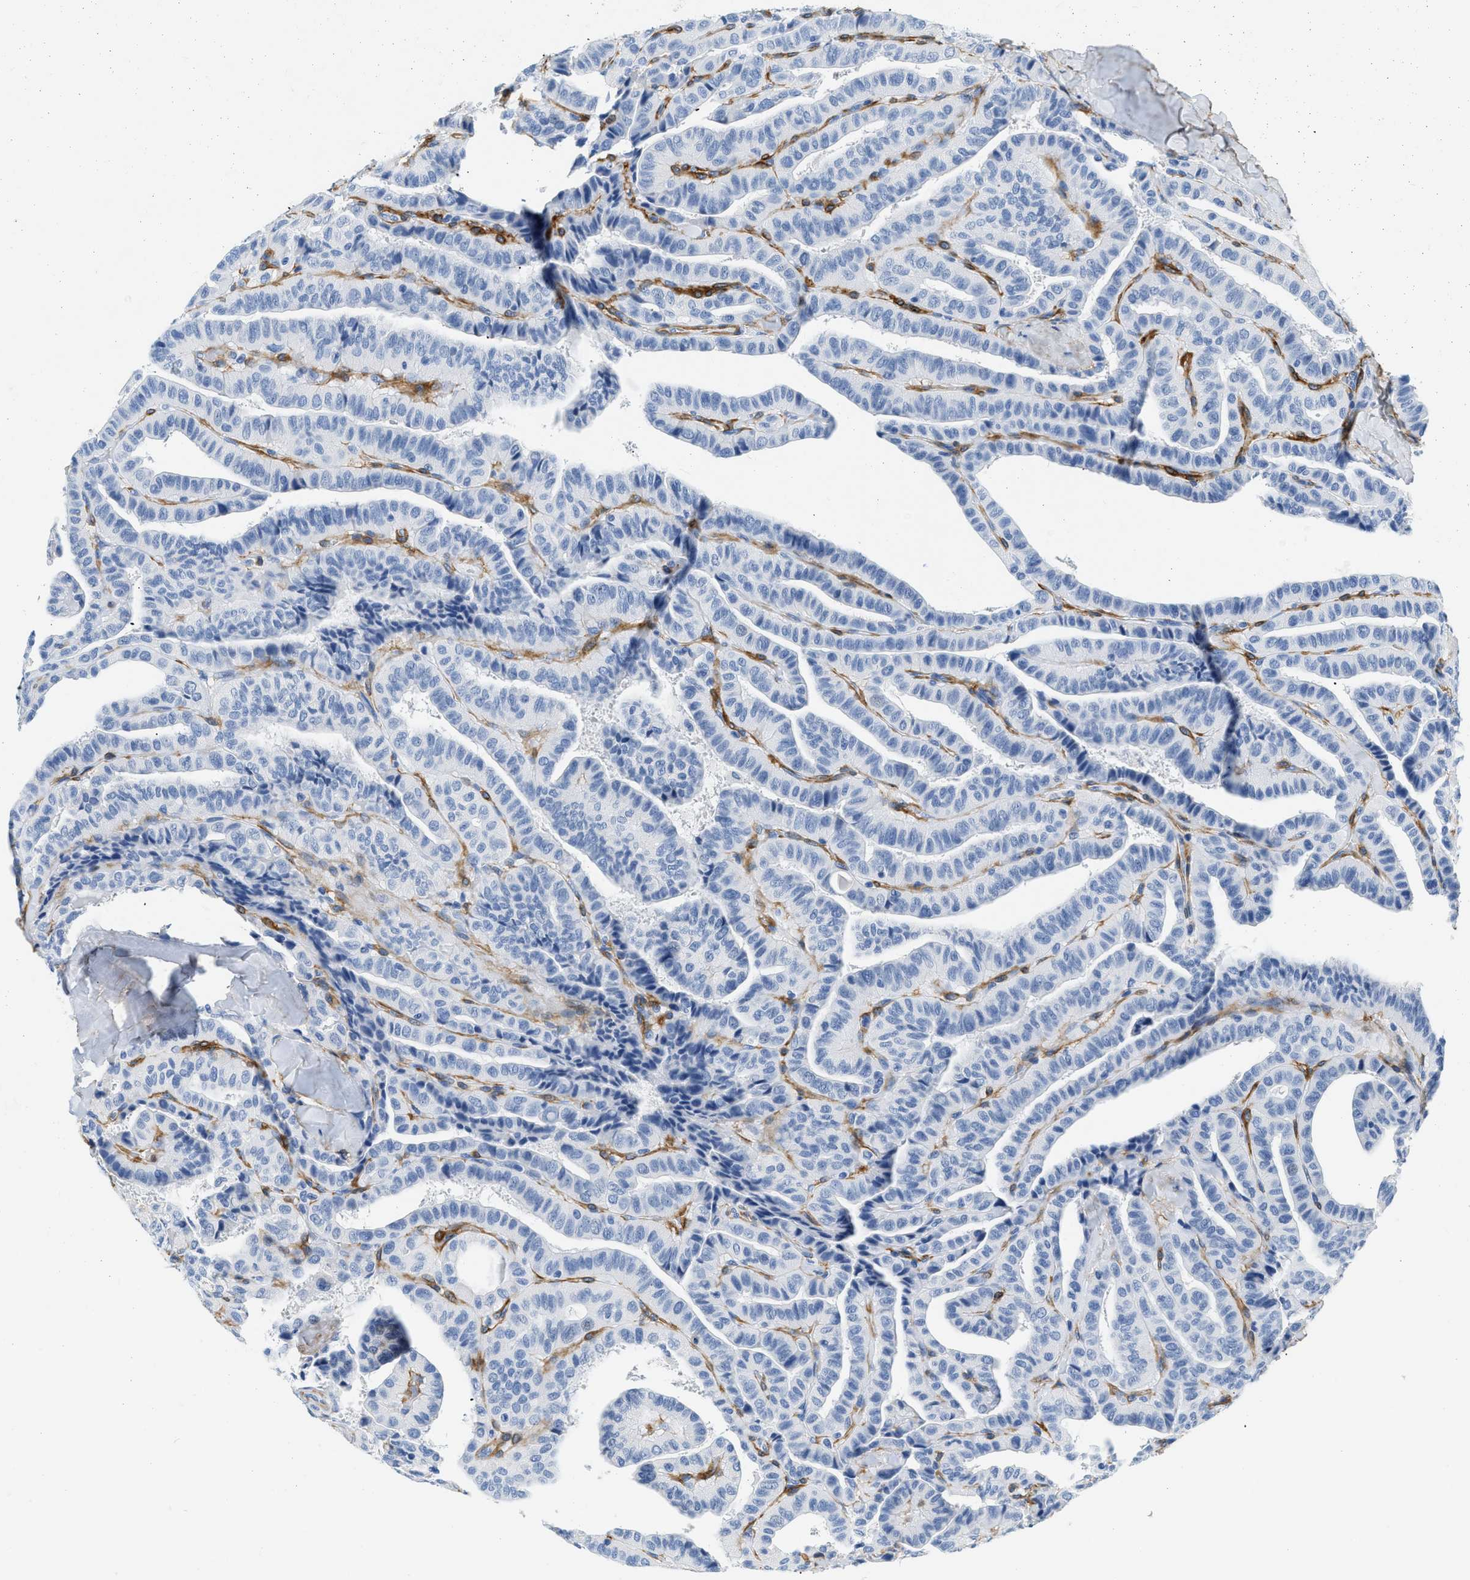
{"staining": {"intensity": "negative", "quantity": "none", "location": "none"}, "tissue": "thyroid cancer", "cell_type": "Tumor cells", "image_type": "cancer", "snomed": [{"axis": "morphology", "description": "Papillary adenocarcinoma, NOS"}, {"axis": "topography", "description": "Thyroid gland"}], "caption": "This is an IHC histopathology image of thyroid cancer. There is no expression in tumor cells.", "gene": "PDGFRB", "patient": {"sex": "male", "age": 77}}